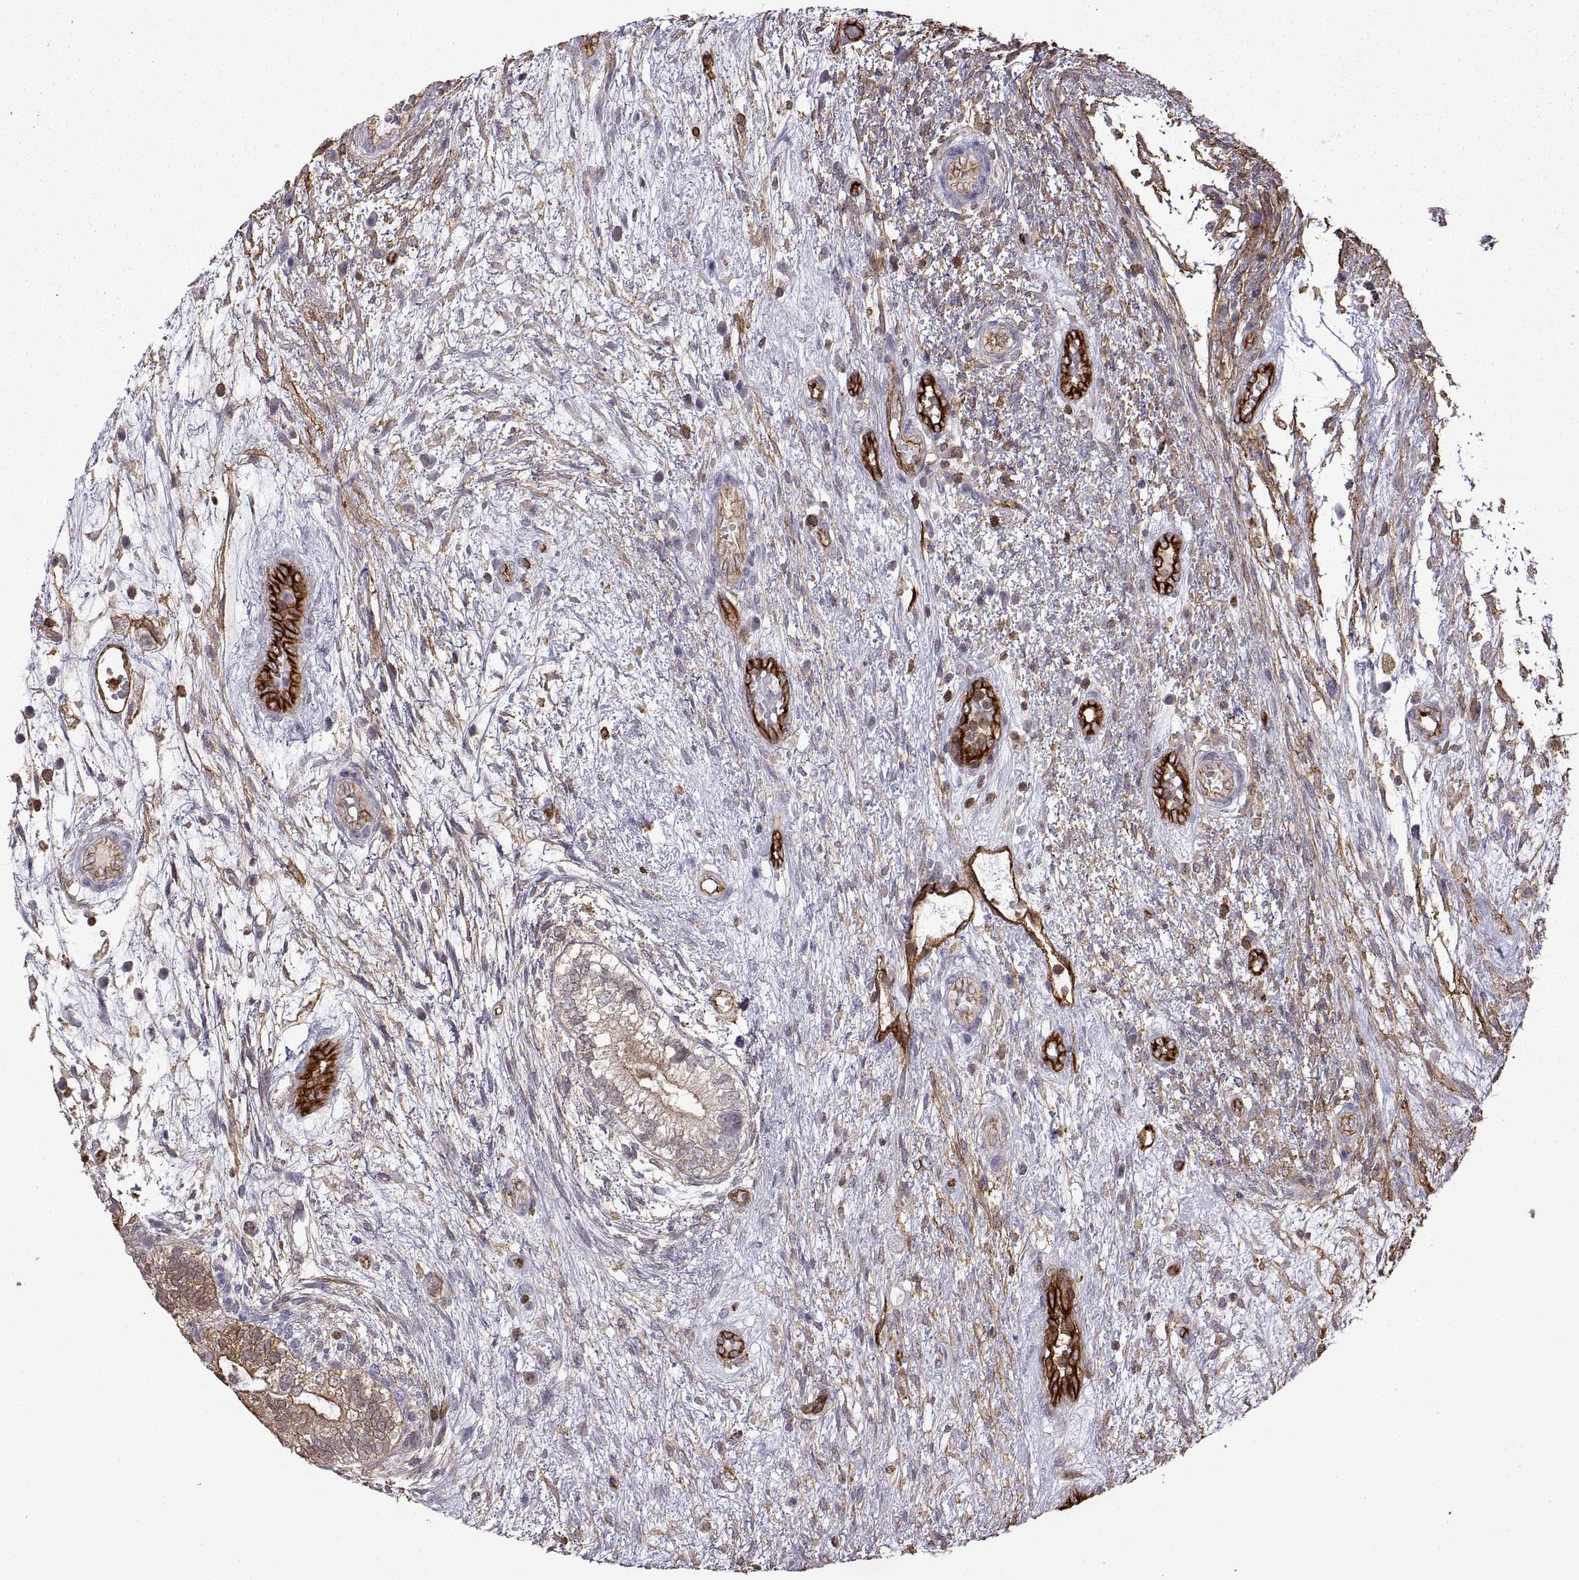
{"staining": {"intensity": "strong", "quantity": "<25%", "location": "cytoplasmic/membranous"}, "tissue": "testis cancer", "cell_type": "Tumor cells", "image_type": "cancer", "snomed": [{"axis": "morphology", "description": "Normal tissue, NOS"}, {"axis": "morphology", "description": "Carcinoma, Embryonal, NOS"}, {"axis": "topography", "description": "Testis"}, {"axis": "topography", "description": "Epididymis"}], "caption": "Testis embryonal carcinoma stained for a protein exhibits strong cytoplasmic/membranous positivity in tumor cells.", "gene": "S100A10", "patient": {"sex": "male", "age": 32}}